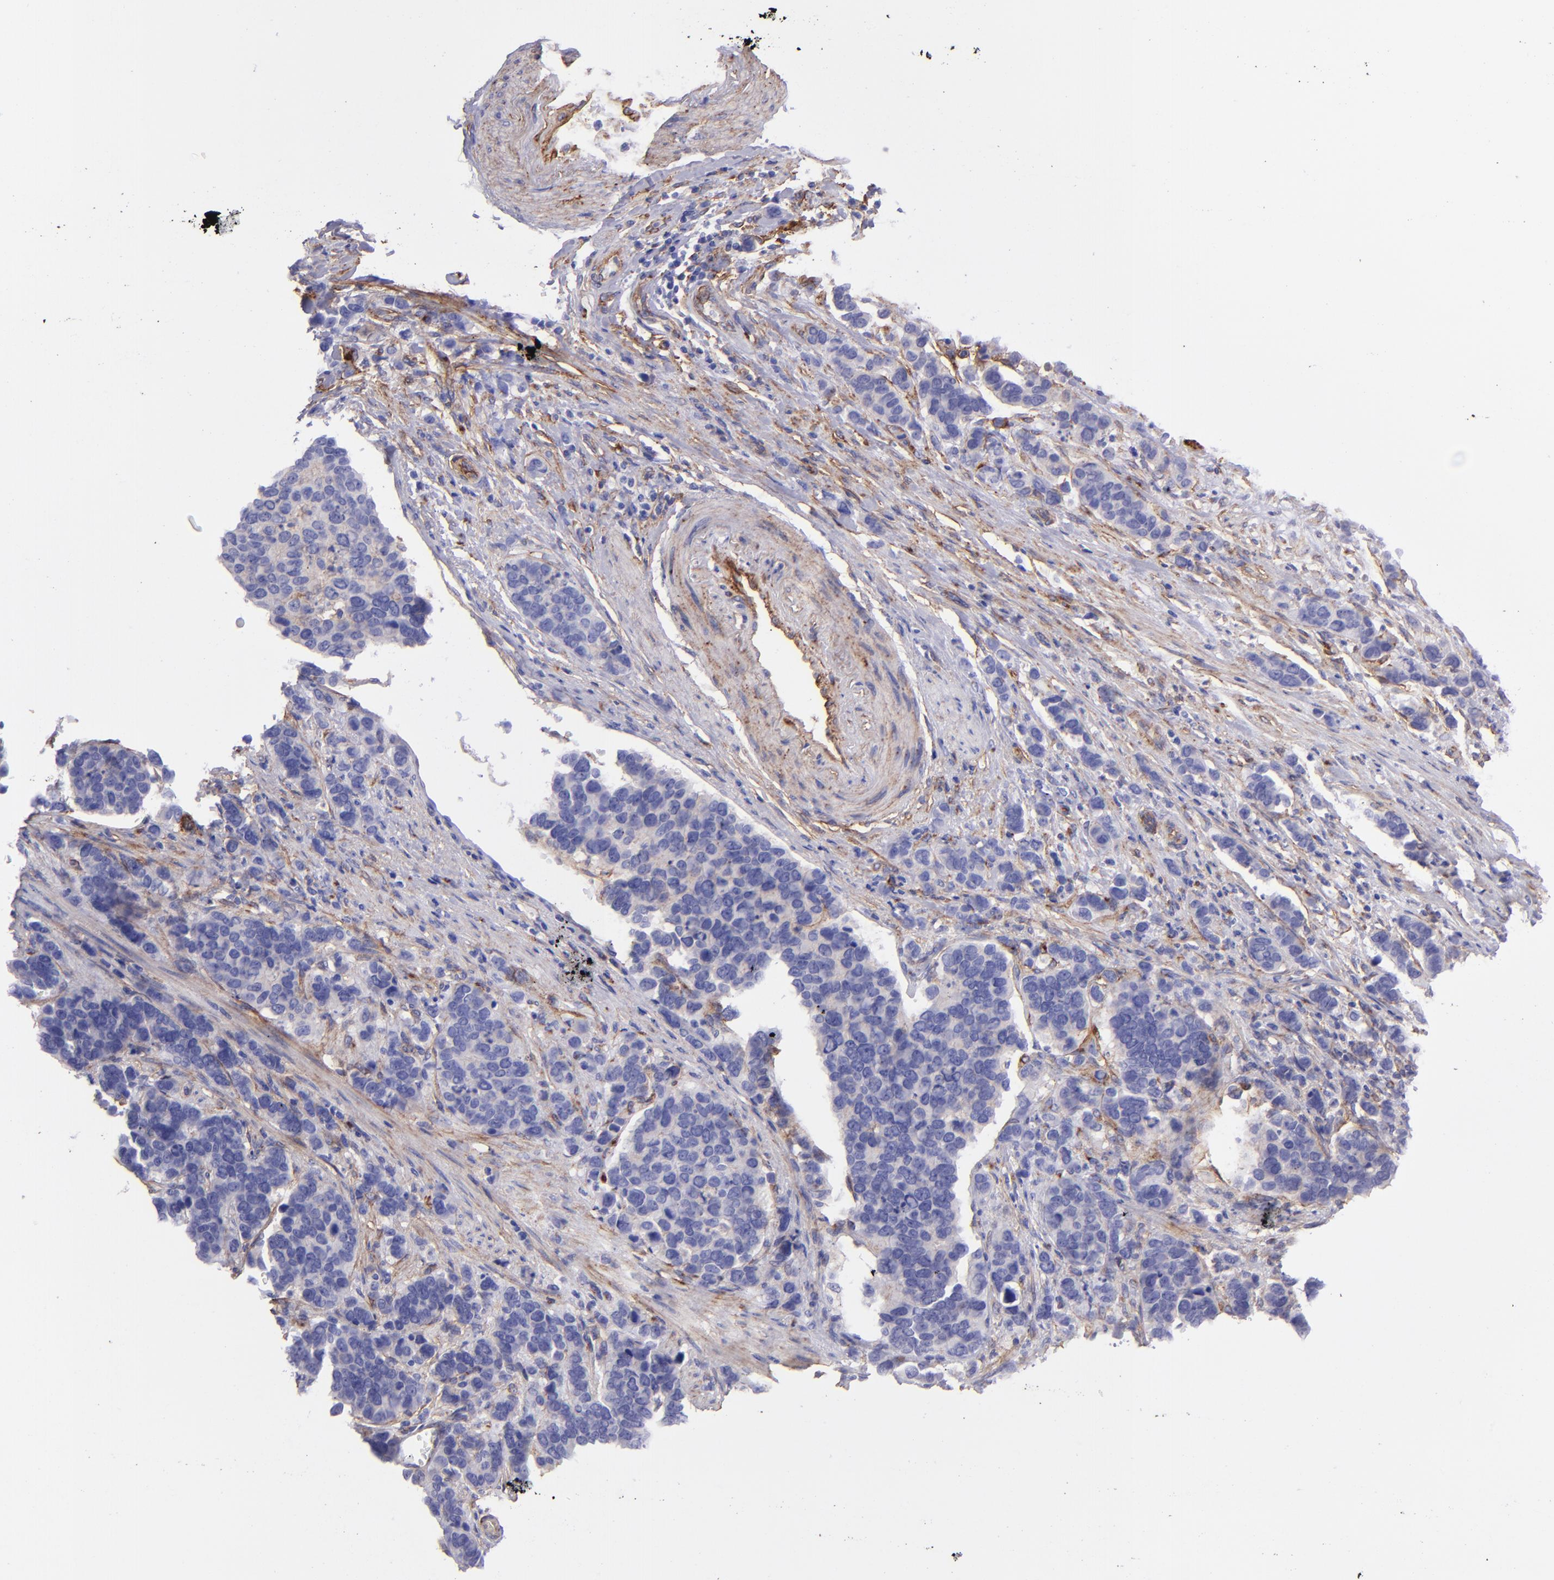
{"staining": {"intensity": "negative", "quantity": "none", "location": "none"}, "tissue": "stomach cancer", "cell_type": "Tumor cells", "image_type": "cancer", "snomed": [{"axis": "morphology", "description": "Adenocarcinoma, NOS"}, {"axis": "topography", "description": "Stomach, upper"}], "caption": "High power microscopy micrograph of an IHC histopathology image of stomach adenocarcinoma, revealing no significant positivity in tumor cells.", "gene": "ITGAV", "patient": {"sex": "male", "age": 71}}